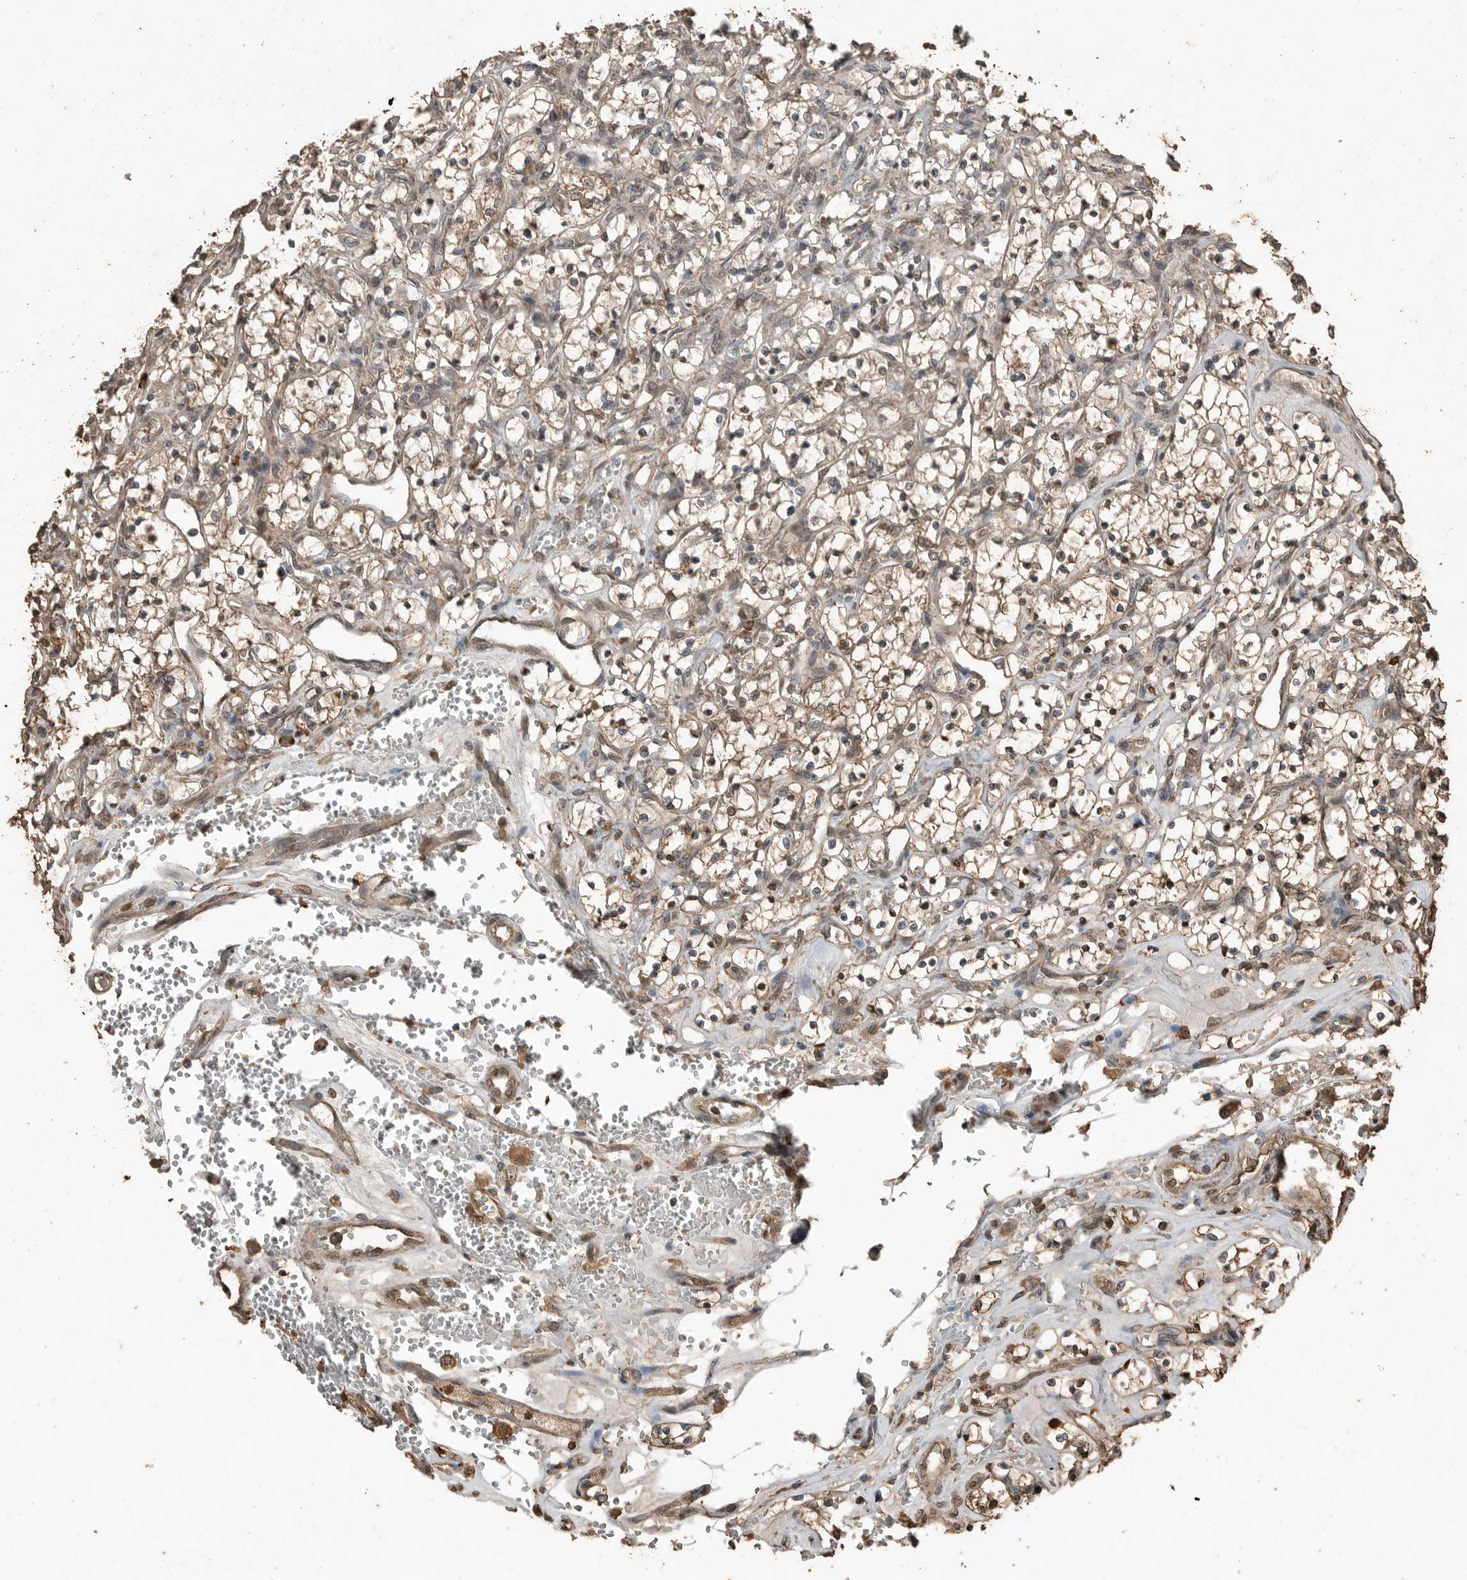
{"staining": {"intensity": "moderate", "quantity": ">75%", "location": "cytoplasmic/membranous"}, "tissue": "renal cancer", "cell_type": "Tumor cells", "image_type": "cancer", "snomed": [{"axis": "morphology", "description": "Adenocarcinoma, NOS"}, {"axis": "topography", "description": "Kidney"}], "caption": "Moderate cytoplasmic/membranous positivity for a protein is present in about >75% of tumor cells of renal cancer (adenocarcinoma) using IHC.", "gene": "BLZF1", "patient": {"sex": "female", "age": 69}}